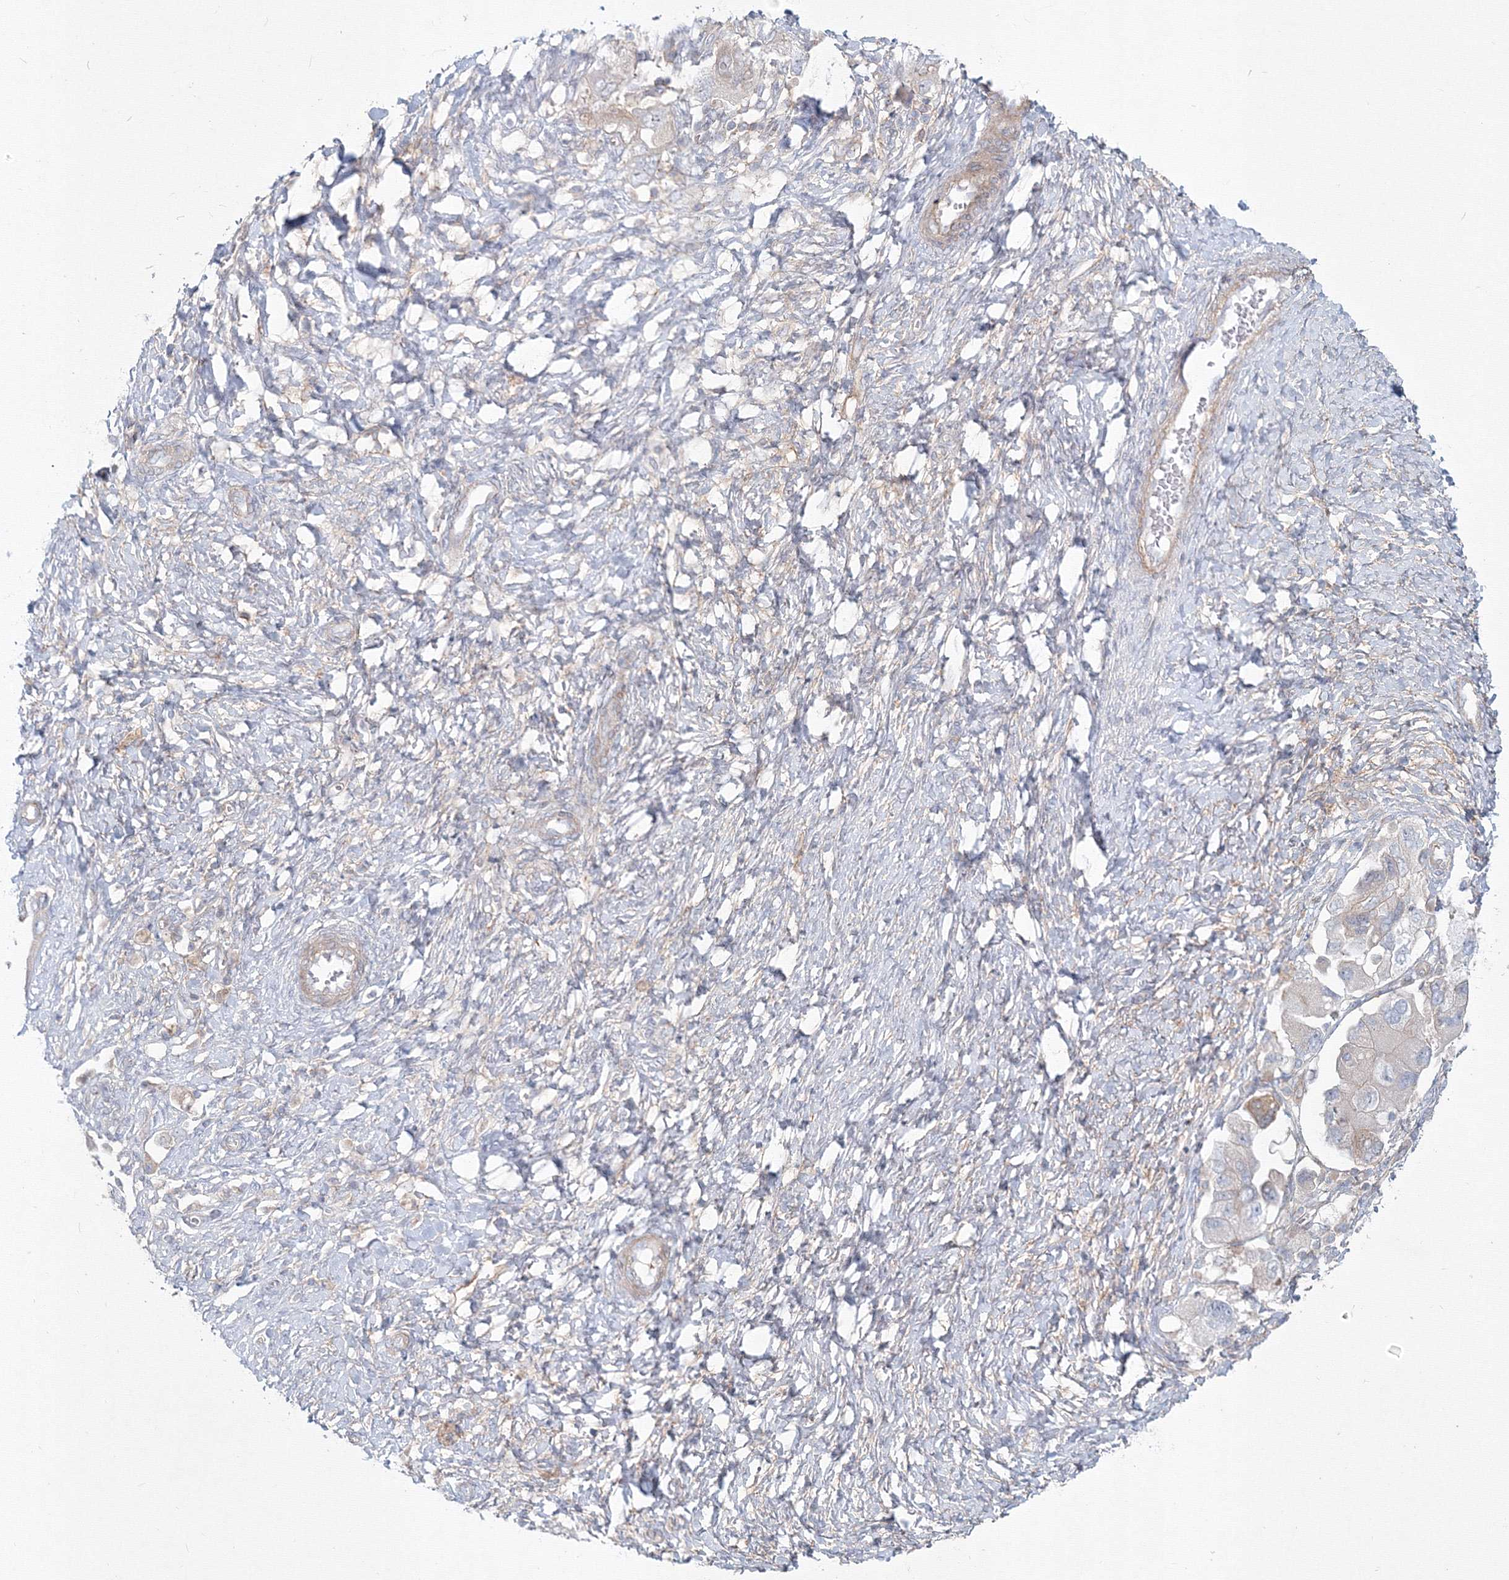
{"staining": {"intensity": "negative", "quantity": "none", "location": "none"}, "tissue": "ovarian cancer", "cell_type": "Tumor cells", "image_type": "cancer", "snomed": [{"axis": "morphology", "description": "Carcinoma, NOS"}, {"axis": "morphology", "description": "Cystadenocarcinoma, serous, NOS"}, {"axis": "topography", "description": "Ovary"}], "caption": "Immunohistochemical staining of human ovarian serous cystadenocarcinoma exhibits no significant staining in tumor cells. (DAB IHC visualized using brightfield microscopy, high magnification).", "gene": "SH3PXD2A", "patient": {"sex": "female", "age": 69}}